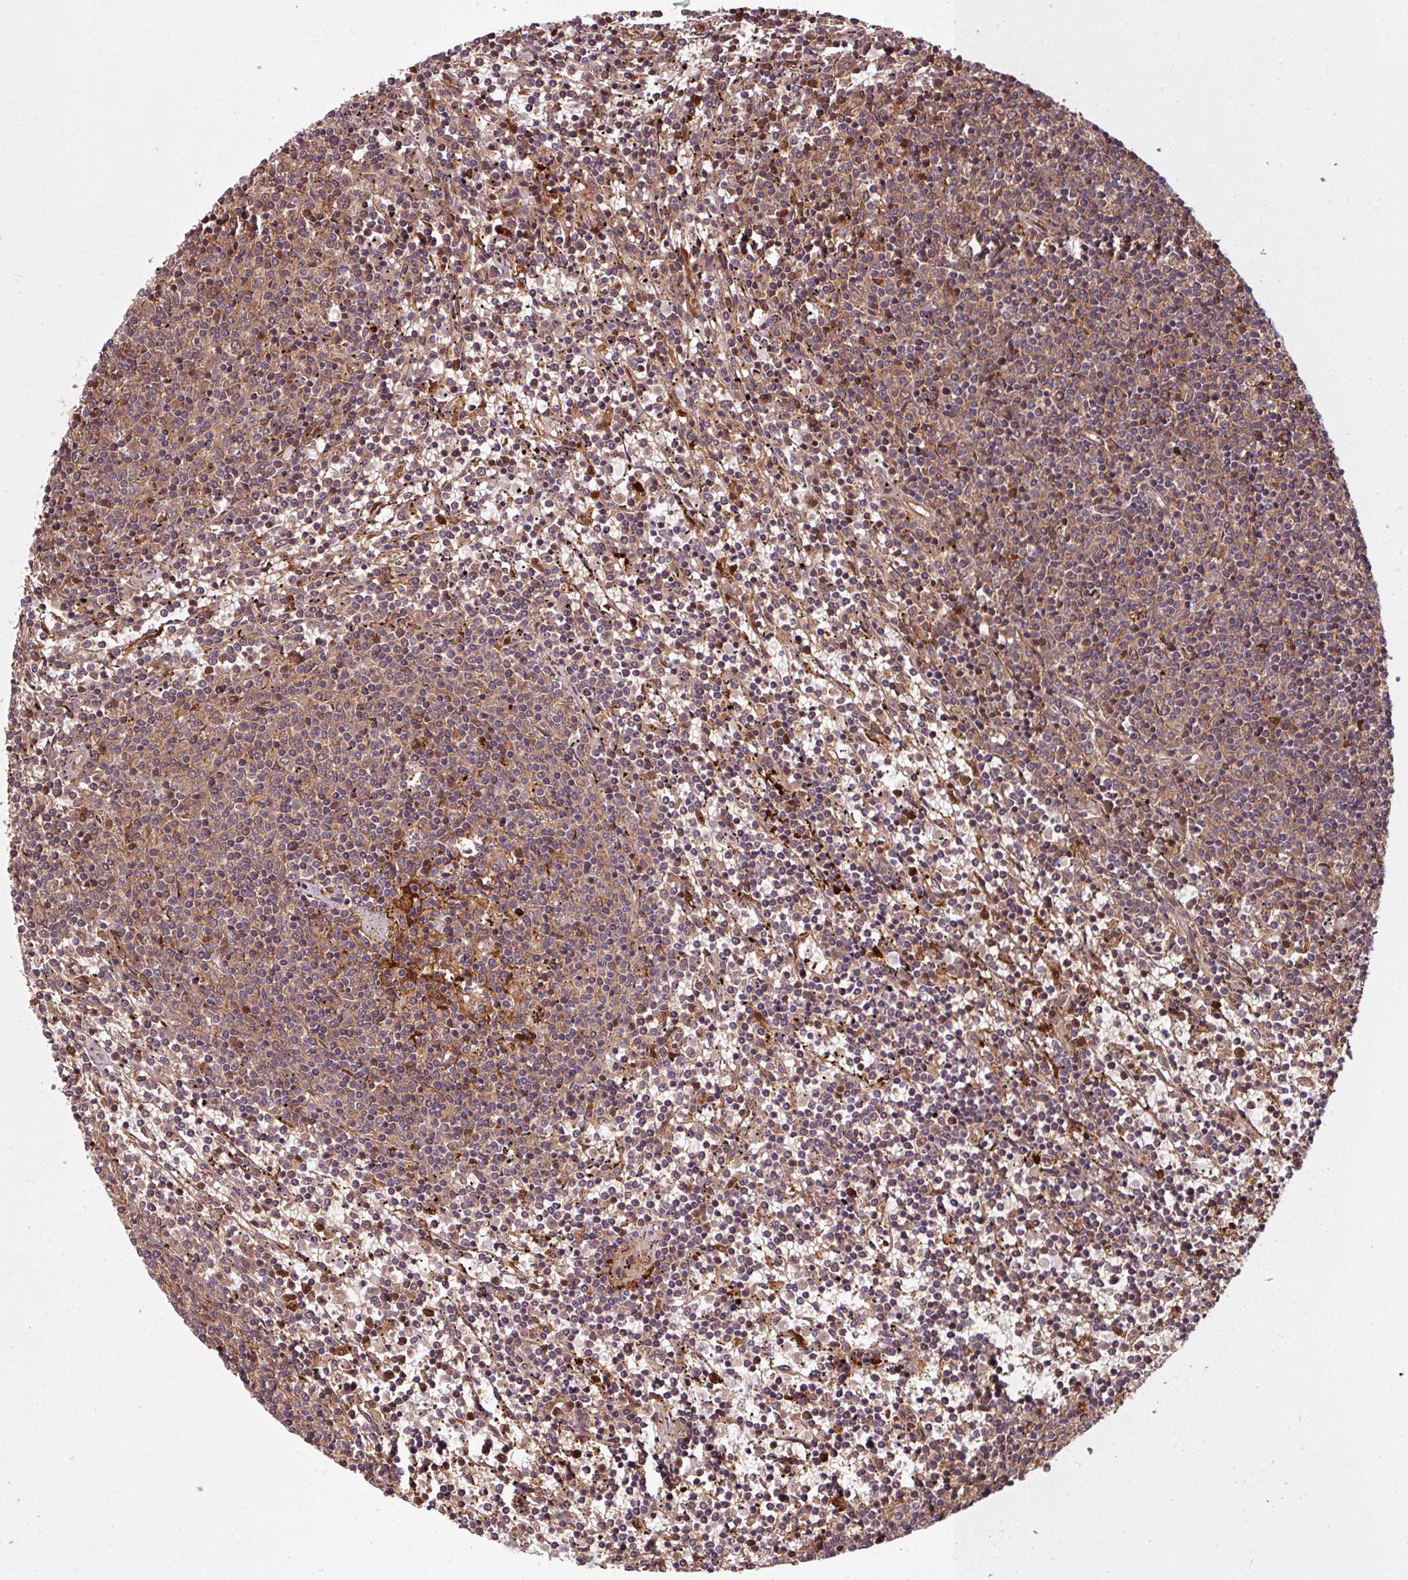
{"staining": {"intensity": "weak", "quantity": "25%-75%", "location": "cytoplasmic/membranous"}, "tissue": "lymphoma", "cell_type": "Tumor cells", "image_type": "cancer", "snomed": [{"axis": "morphology", "description": "Malignant lymphoma, non-Hodgkin's type, Low grade"}, {"axis": "topography", "description": "Spleen"}], "caption": "Approximately 25%-75% of tumor cells in human lymphoma demonstrate weak cytoplasmic/membranous protein staining as visualized by brown immunohistochemical staining.", "gene": "KCTD11", "patient": {"sex": "female", "age": 50}}